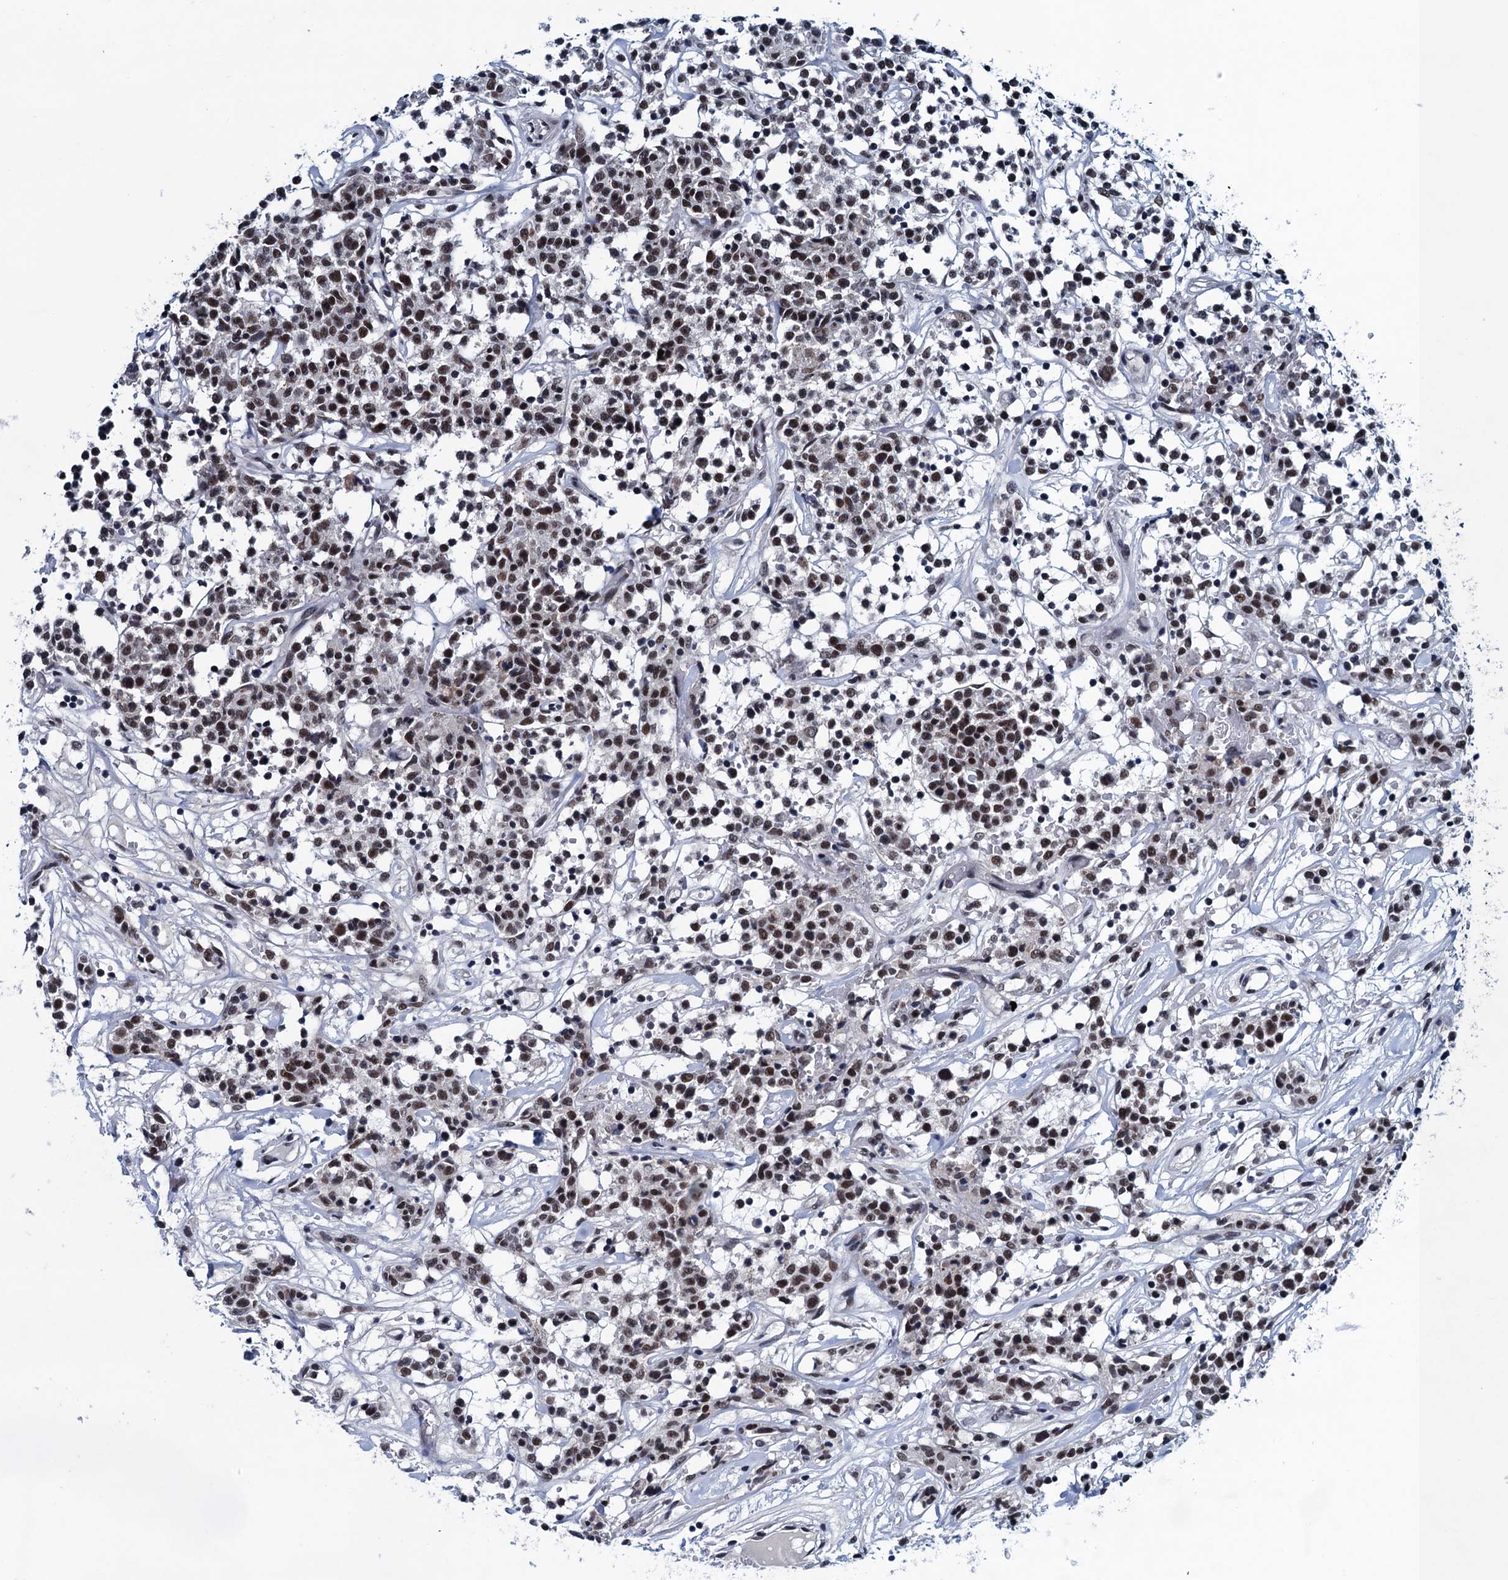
{"staining": {"intensity": "moderate", "quantity": ">75%", "location": "nuclear"}, "tissue": "lymphoma", "cell_type": "Tumor cells", "image_type": "cancer", "snomed": [{"axis": "morphology", "description": "Malignant lymphoma, non-Hodgkin's type, Low grade"}, {"axis": "topography", "description": "Small intestine"}], "caption": "A micrograph of human lymphoma stained for a protein shows moderate nuclear brown staining in tumor cells.", "gene": "FNBP4", "patient": {"sex": "female", "age": 59}}